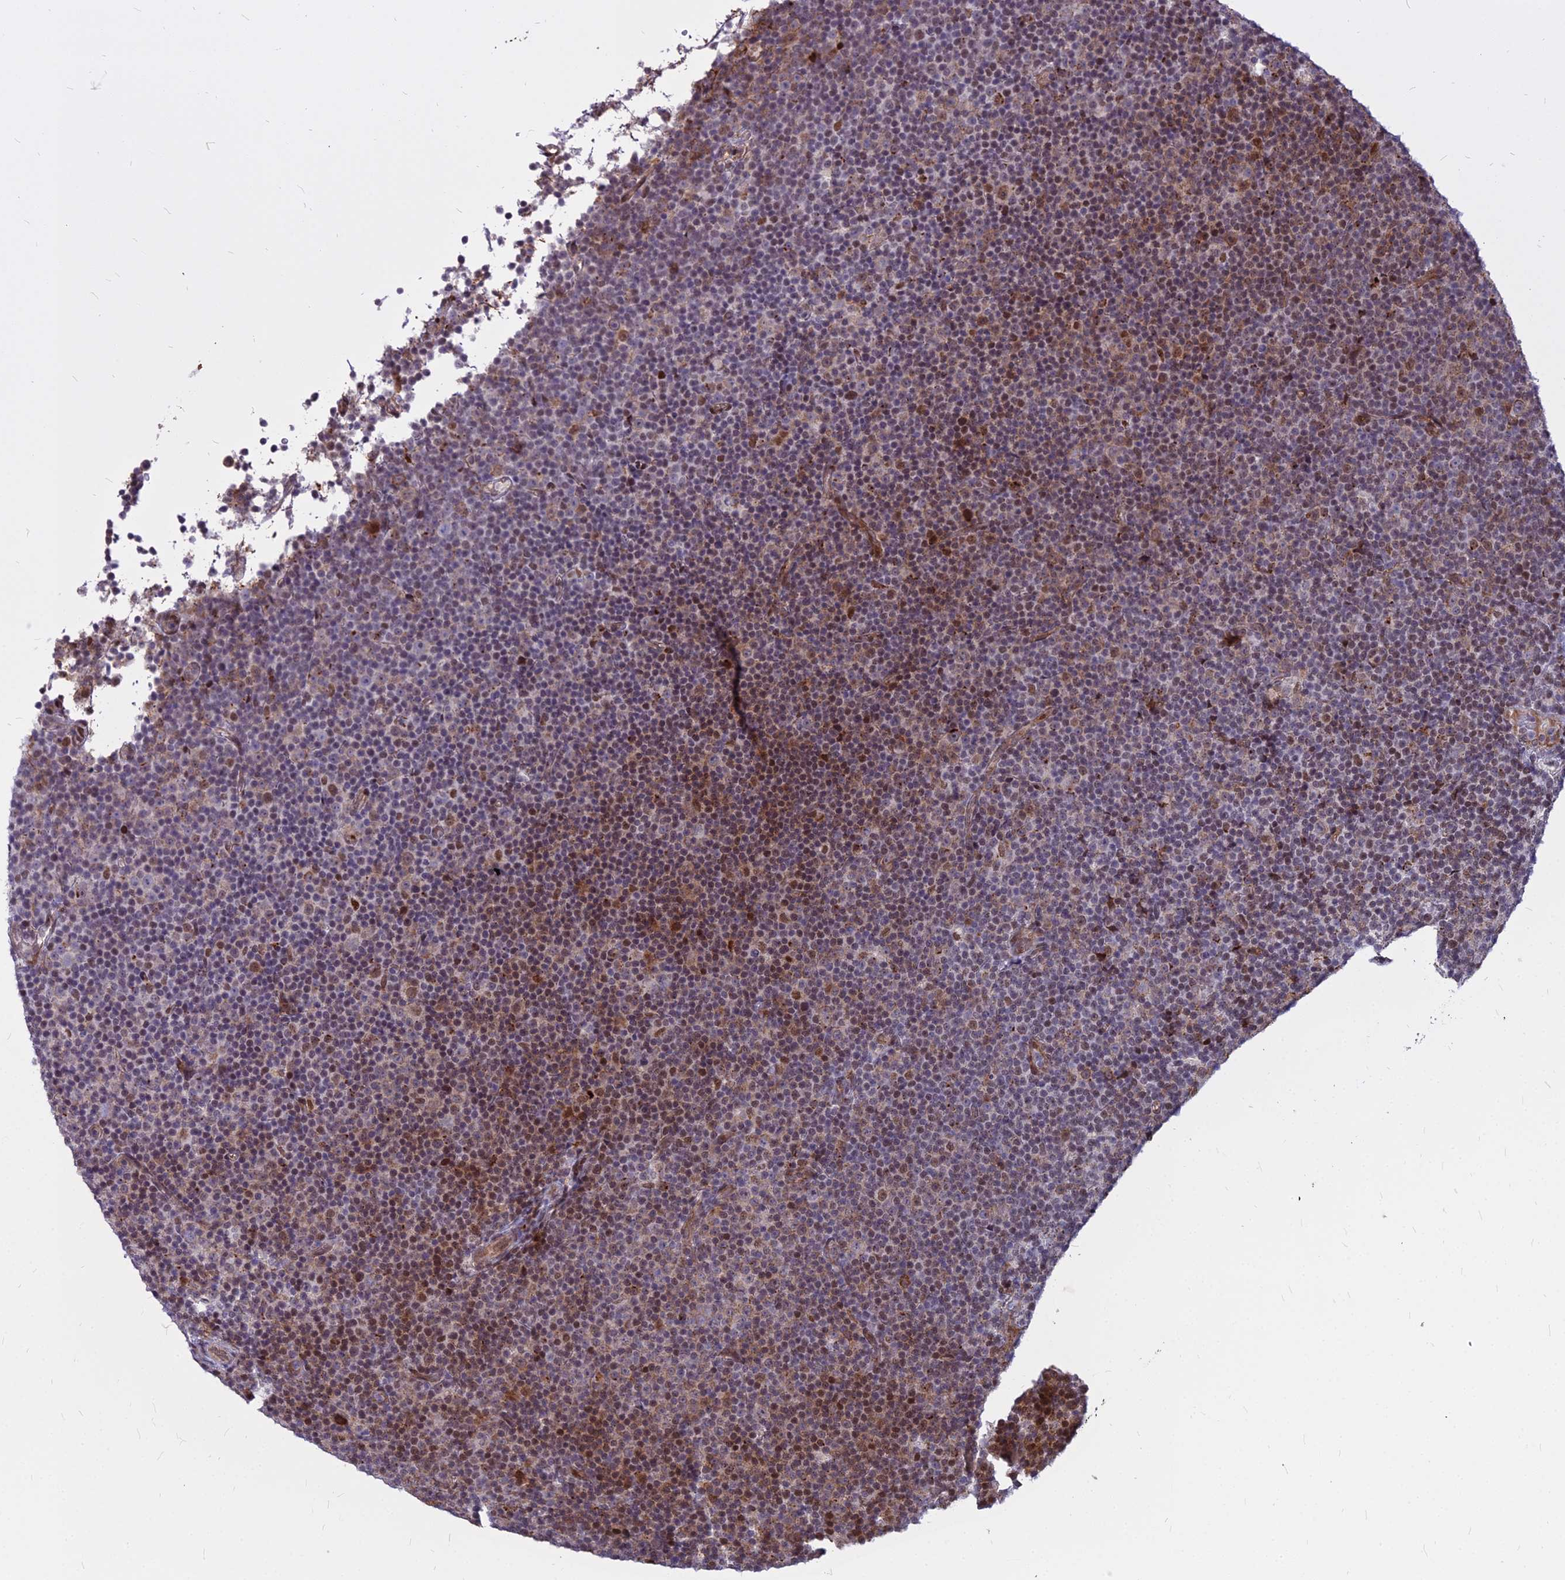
{"staining": {"intensity": "moderate", "quantity": "25%-75%", "location": "nuclear"}, "tissue": "lymphoma", "cell_type": "Tumor cells", "image_type": "cancer", "snomed": [{"axis": "morphology", "description": "Malignant lymphoma, non-Hodgkin's type, Low grade"}, {"axis": "topography", "description": "Lymph node"}], "caption": "This image exhibits low-grade malignant lymphoma, non-Hodgkin's type stained with immunohistochemistry to label a protein in brown. The nuclear of tumor cells show moderate positivity for the protein. Nuclei are counter-stained blue.", "gene": "ALG10", "patient": {"sex": "female", "age": 67}}